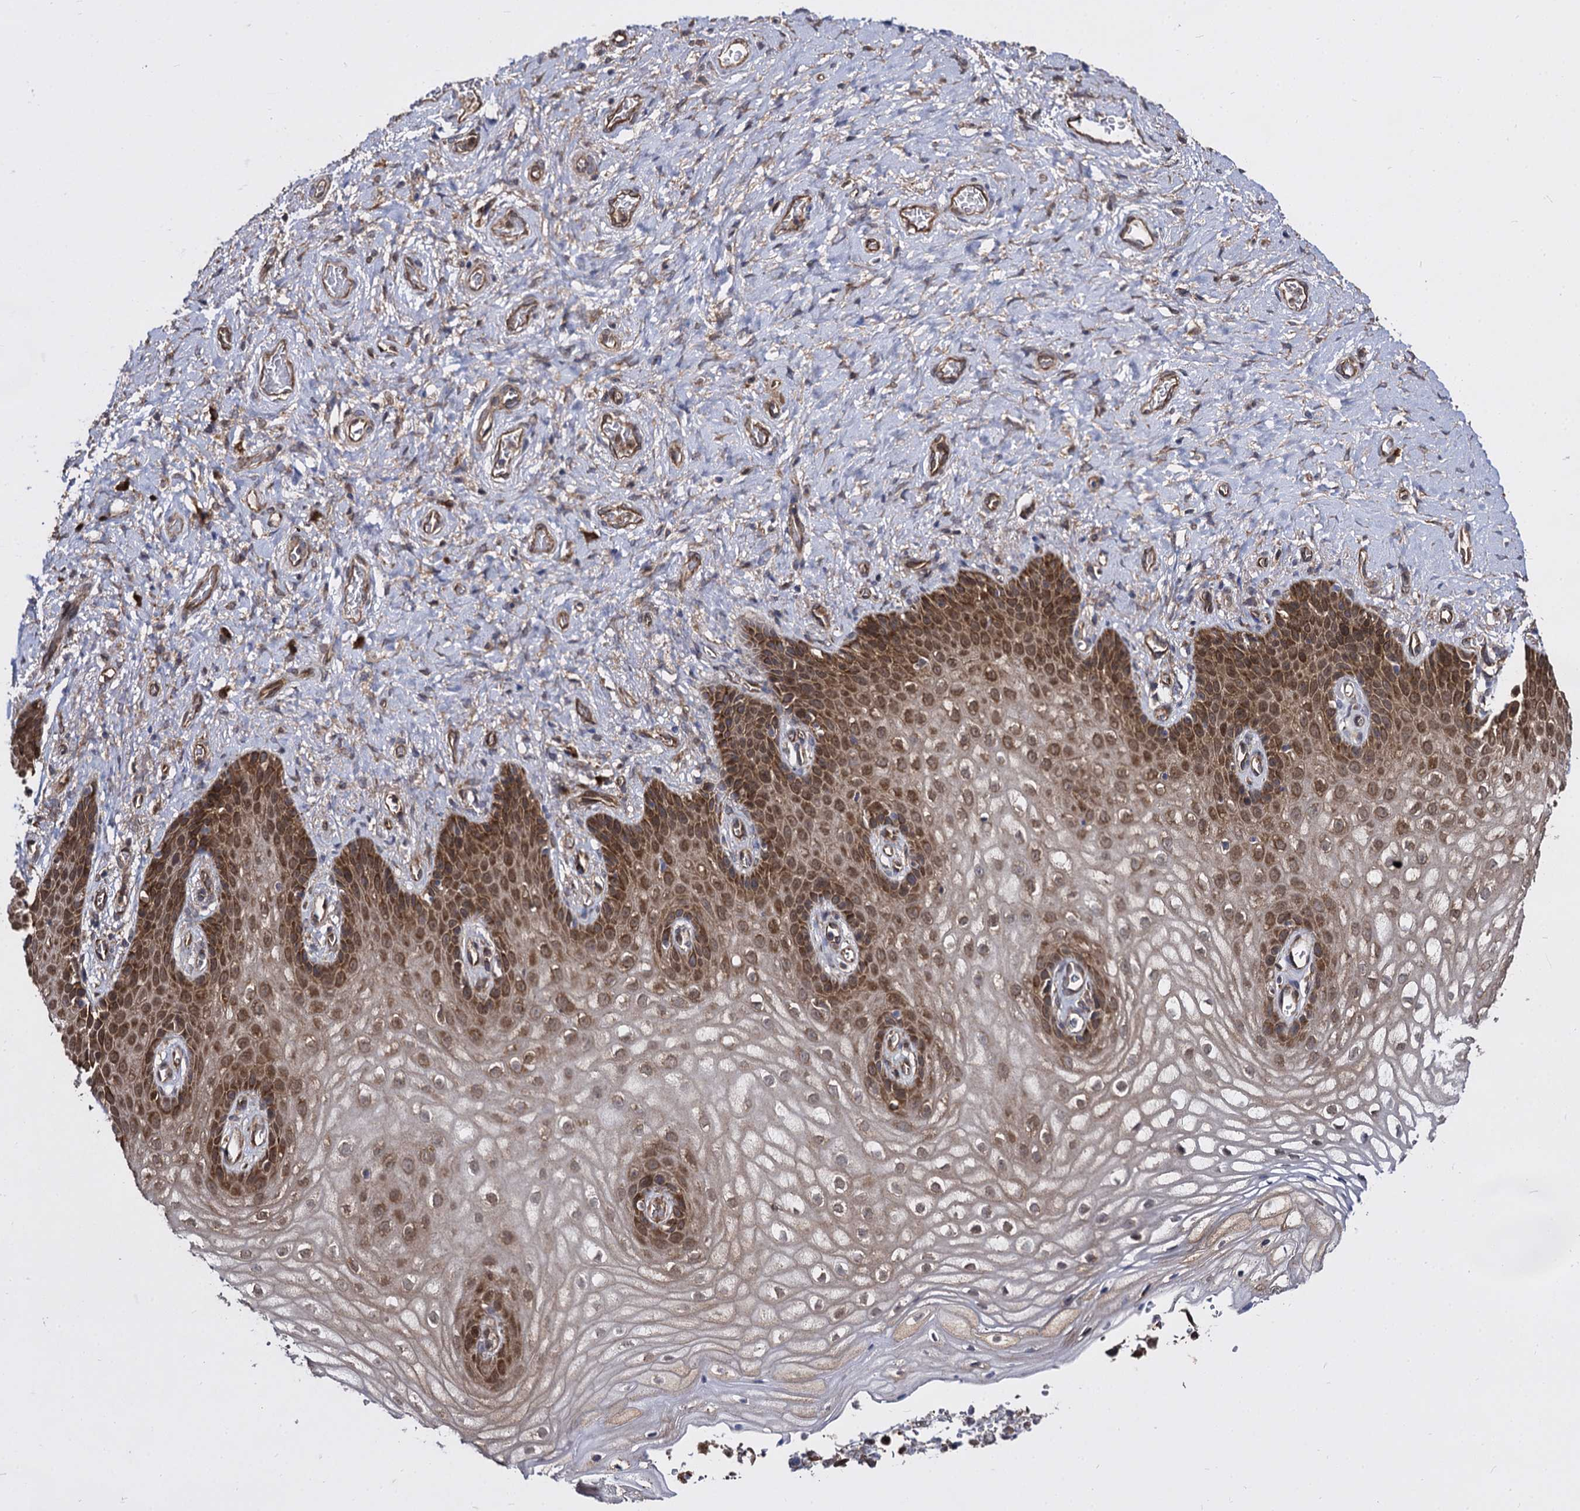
{"staining": {"intensity": "moderate", "quantity": ">75%", "location": "cytoplasmic/membranous,nuclear"}, "tissue": "vagina", "cell_type": "Squamous epithelial cells", "image_type": "normal", "snomed": [{"axis": "morphology", "description": "Normal tissue, NOS"}, {"axis": "topography", "description": "Vagina"}], "caption": "Immunohistochemical staining of benign vagina exhibits >75% levels of moderate cytoplasmic/membranous,nuclear protein positivity in about >75% of squamous epithelial cells.", "gene": "NME1", "patient": {"sex": "female", "age": 60}}